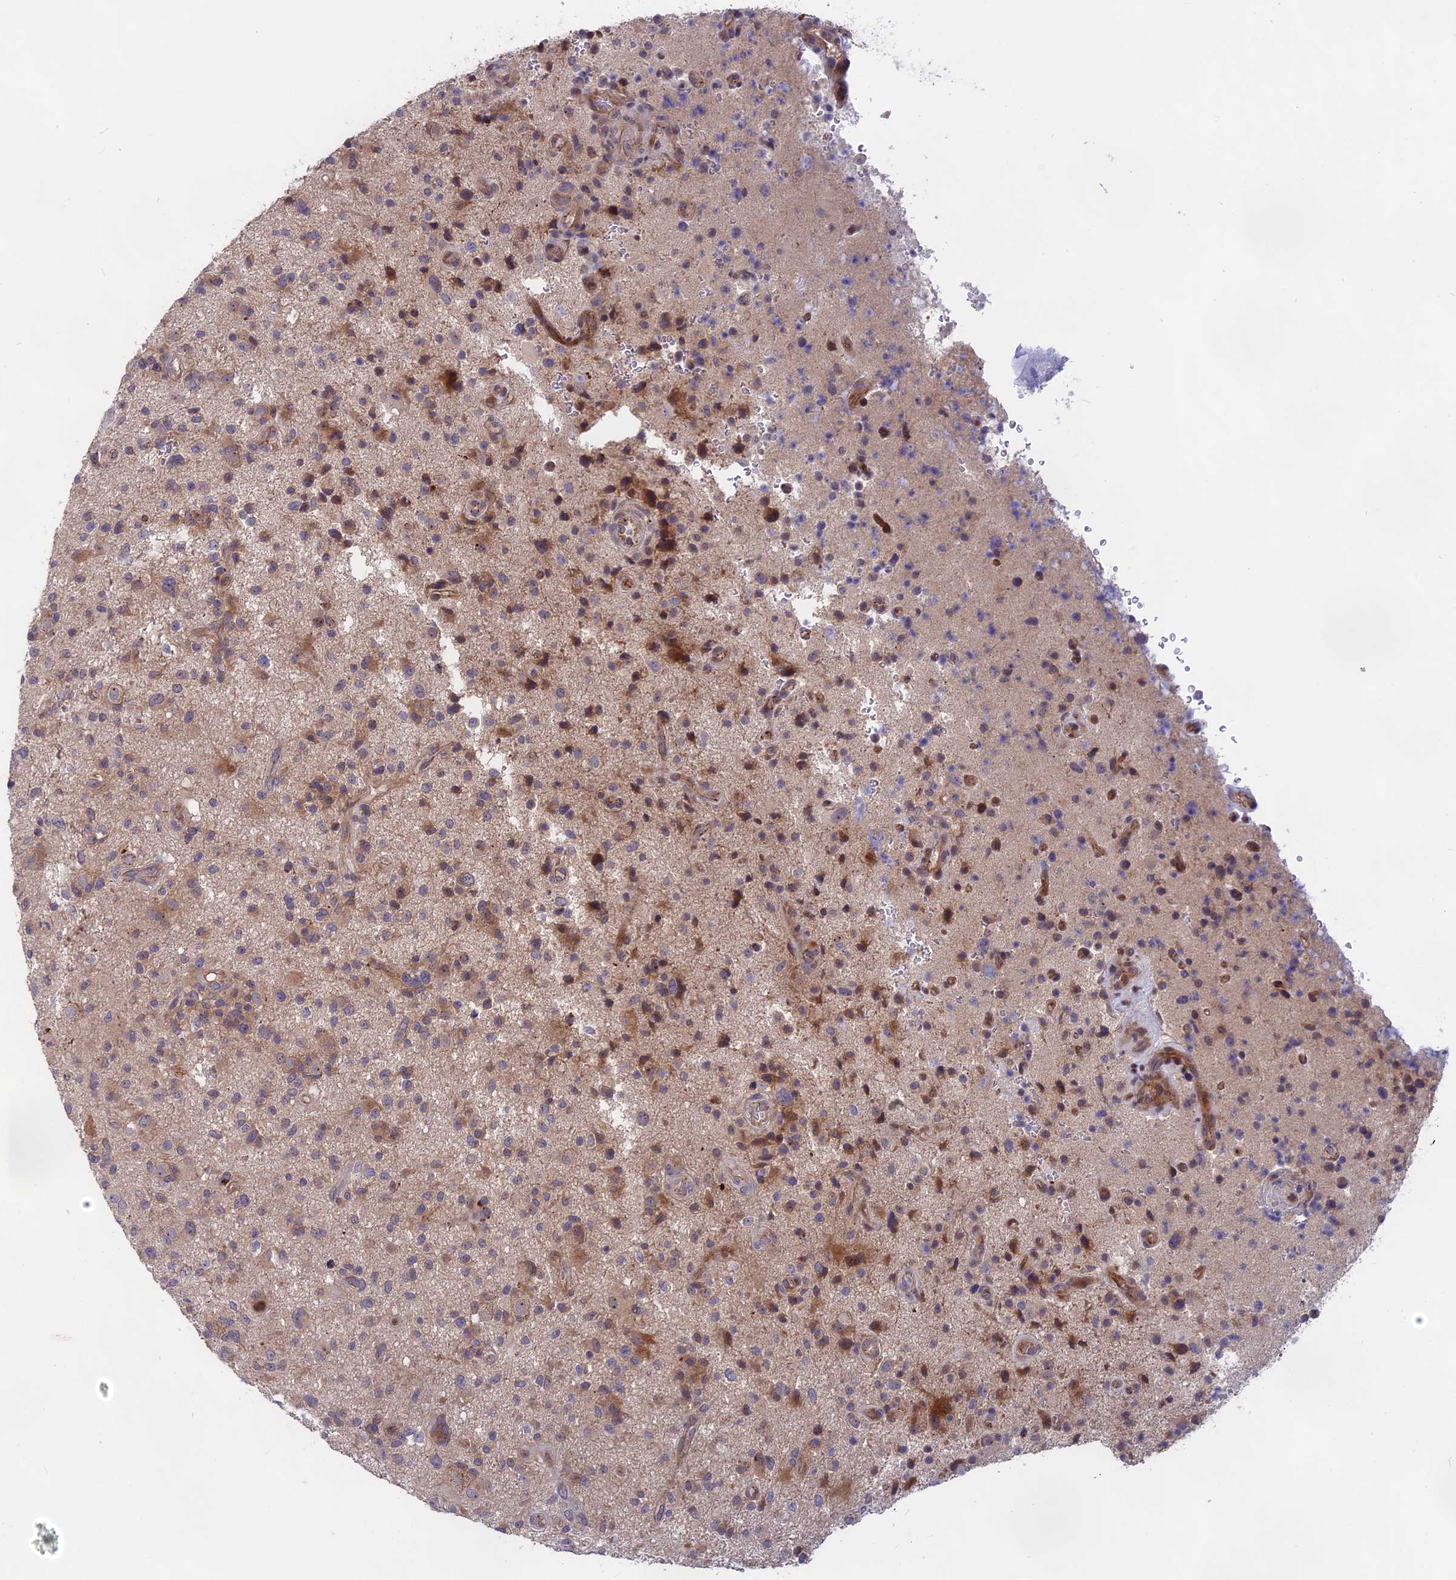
{"staining": {"intensity": "moderate", "quantity": "<25%", "location": "cytoplasmic/membranous"}, "tissue": "glioma", "cell_type": "Tumor cells", "image_type": "cancer", "snomed": [{"axis": "morphology", "description": "Glioma, malignant, High grade"}, {"axis": "topography", "description": "Brain"}], "caption": "Protein staining by immunohistochemistry displays moderate cytoplasmic/membranous expression in approximately <25% of tumor cells in high-grade glioma (malignant).", "gene": "TENT4B", "patient": {"sex": "male", "age": 47}}